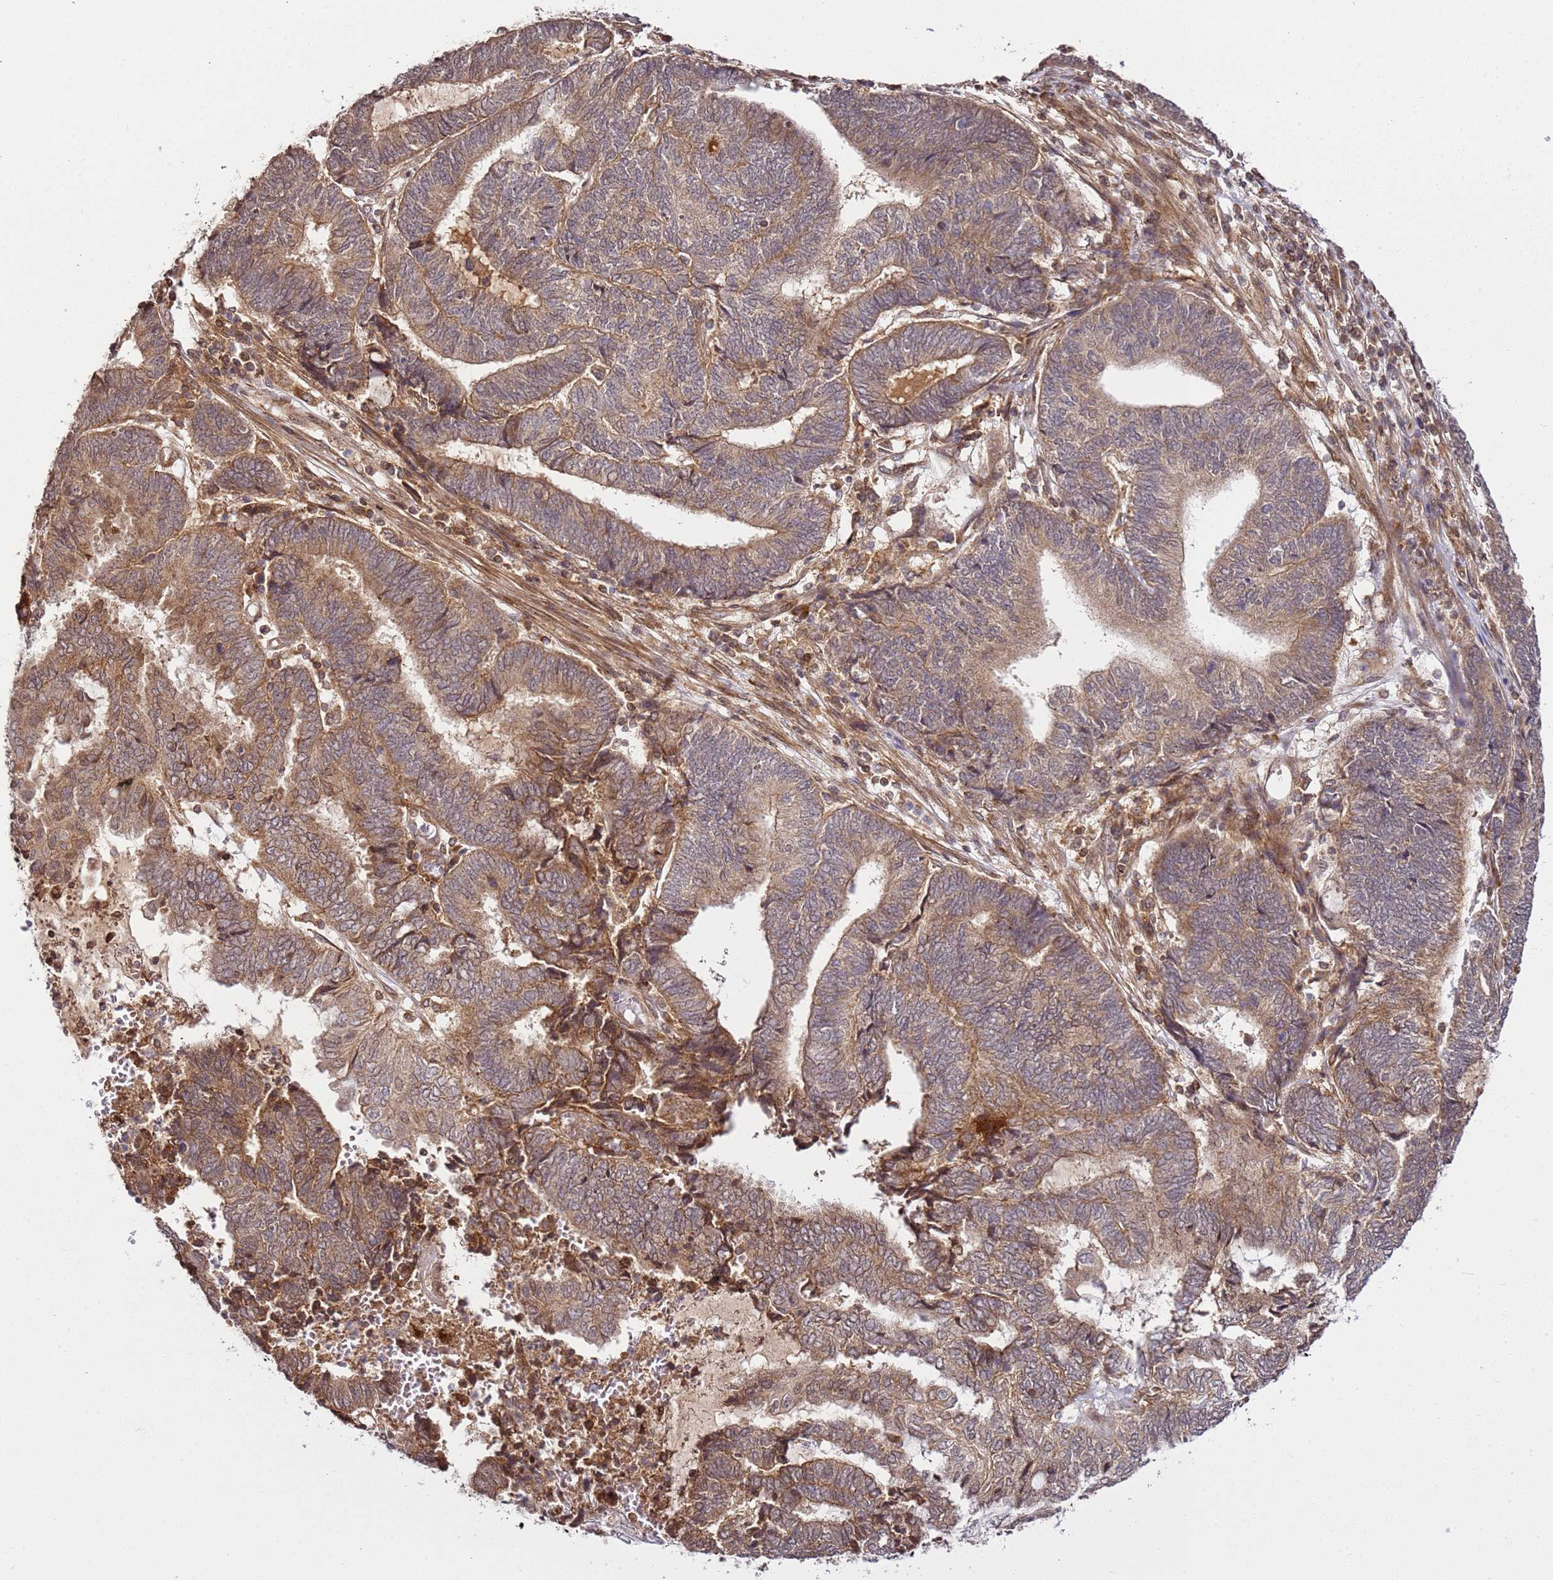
{"staining": {"intensity": "moderate", "quantity": ">75%", "location": "cytoplasmic/membranous"}, "tissue": "endometrial cancer", "cell_type": "Tumor cells", "image_type": "cancer", "snomed": [{"axis": "morphology", "description": "Adenocarcinoma, NOS"}, {"axis": "topography", "description": "Uterus"}, {"axis": "topography", "description": "Endometrium"}], "caption": "This micrograph displays endometrial cancer (adenocarcinoma) stained with IHC to label a protein in brown. The cytoplasmic/membranous of tumor cells show moderate positivity for the protein. Nuclei are counter-stained blue.", "gene": "RASA3", "patient": {"sex": "female", "age": 70}}